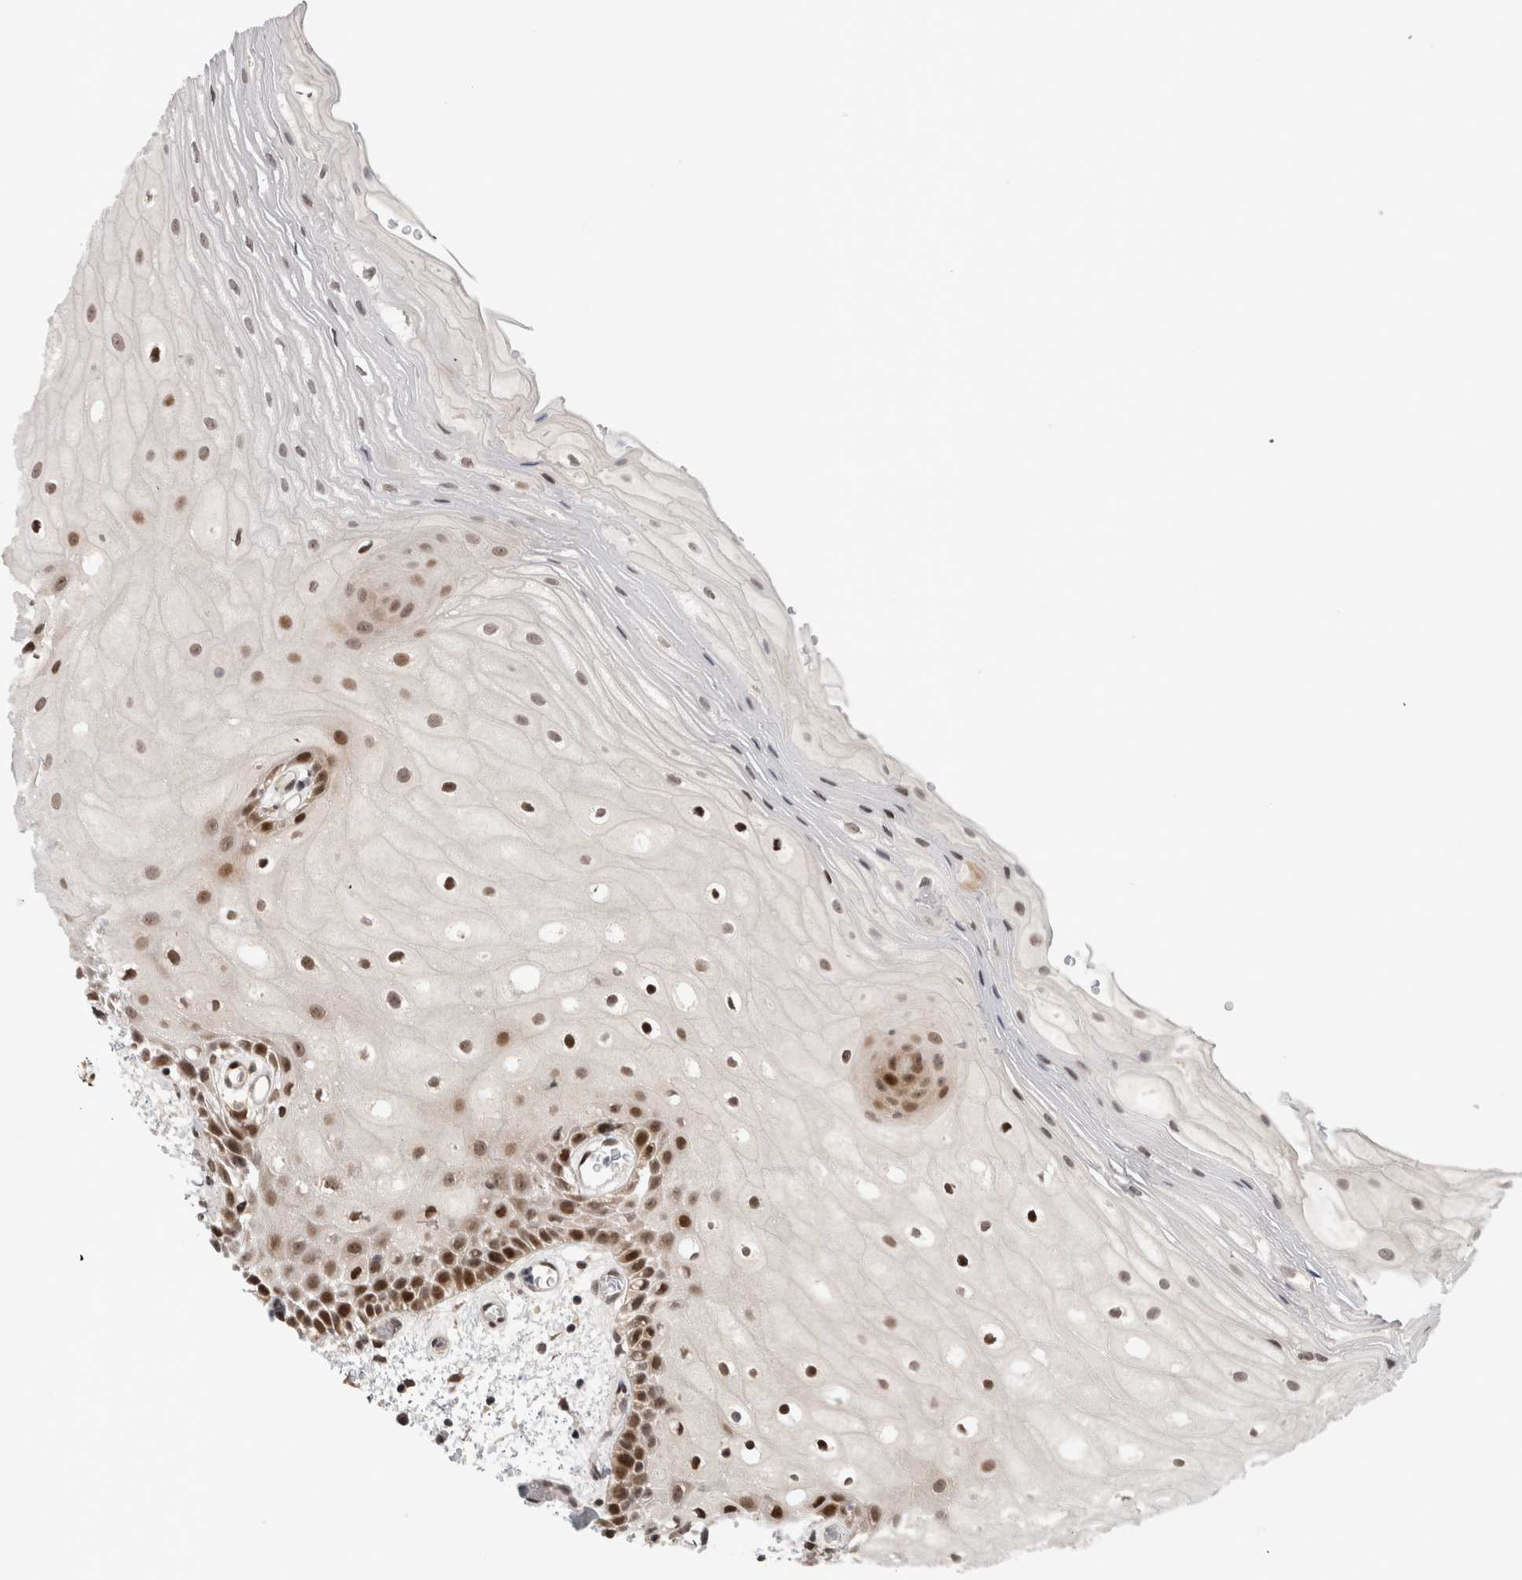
{"staining": {"intensity": "strong", "quantity": ">75%", "location": "nuclear"}, "tissue": "oral mucosa", "cell_type": "Squamous epithelial cells", "image_type": "normal", "snomed": [{"axis": "morphology", "description": "Normal tissue, NOS"}, {"axis": "topography", "description": "Oral tissue"}], "caption": "This micrograph exhibits immunohistochemistry staining of benign human oral mucosa, with high strong nuclear positivity in about >75% of squamous epithelial cells.", "gene": "ZNF521", "patient": {"sex": "male", "age": 52}}